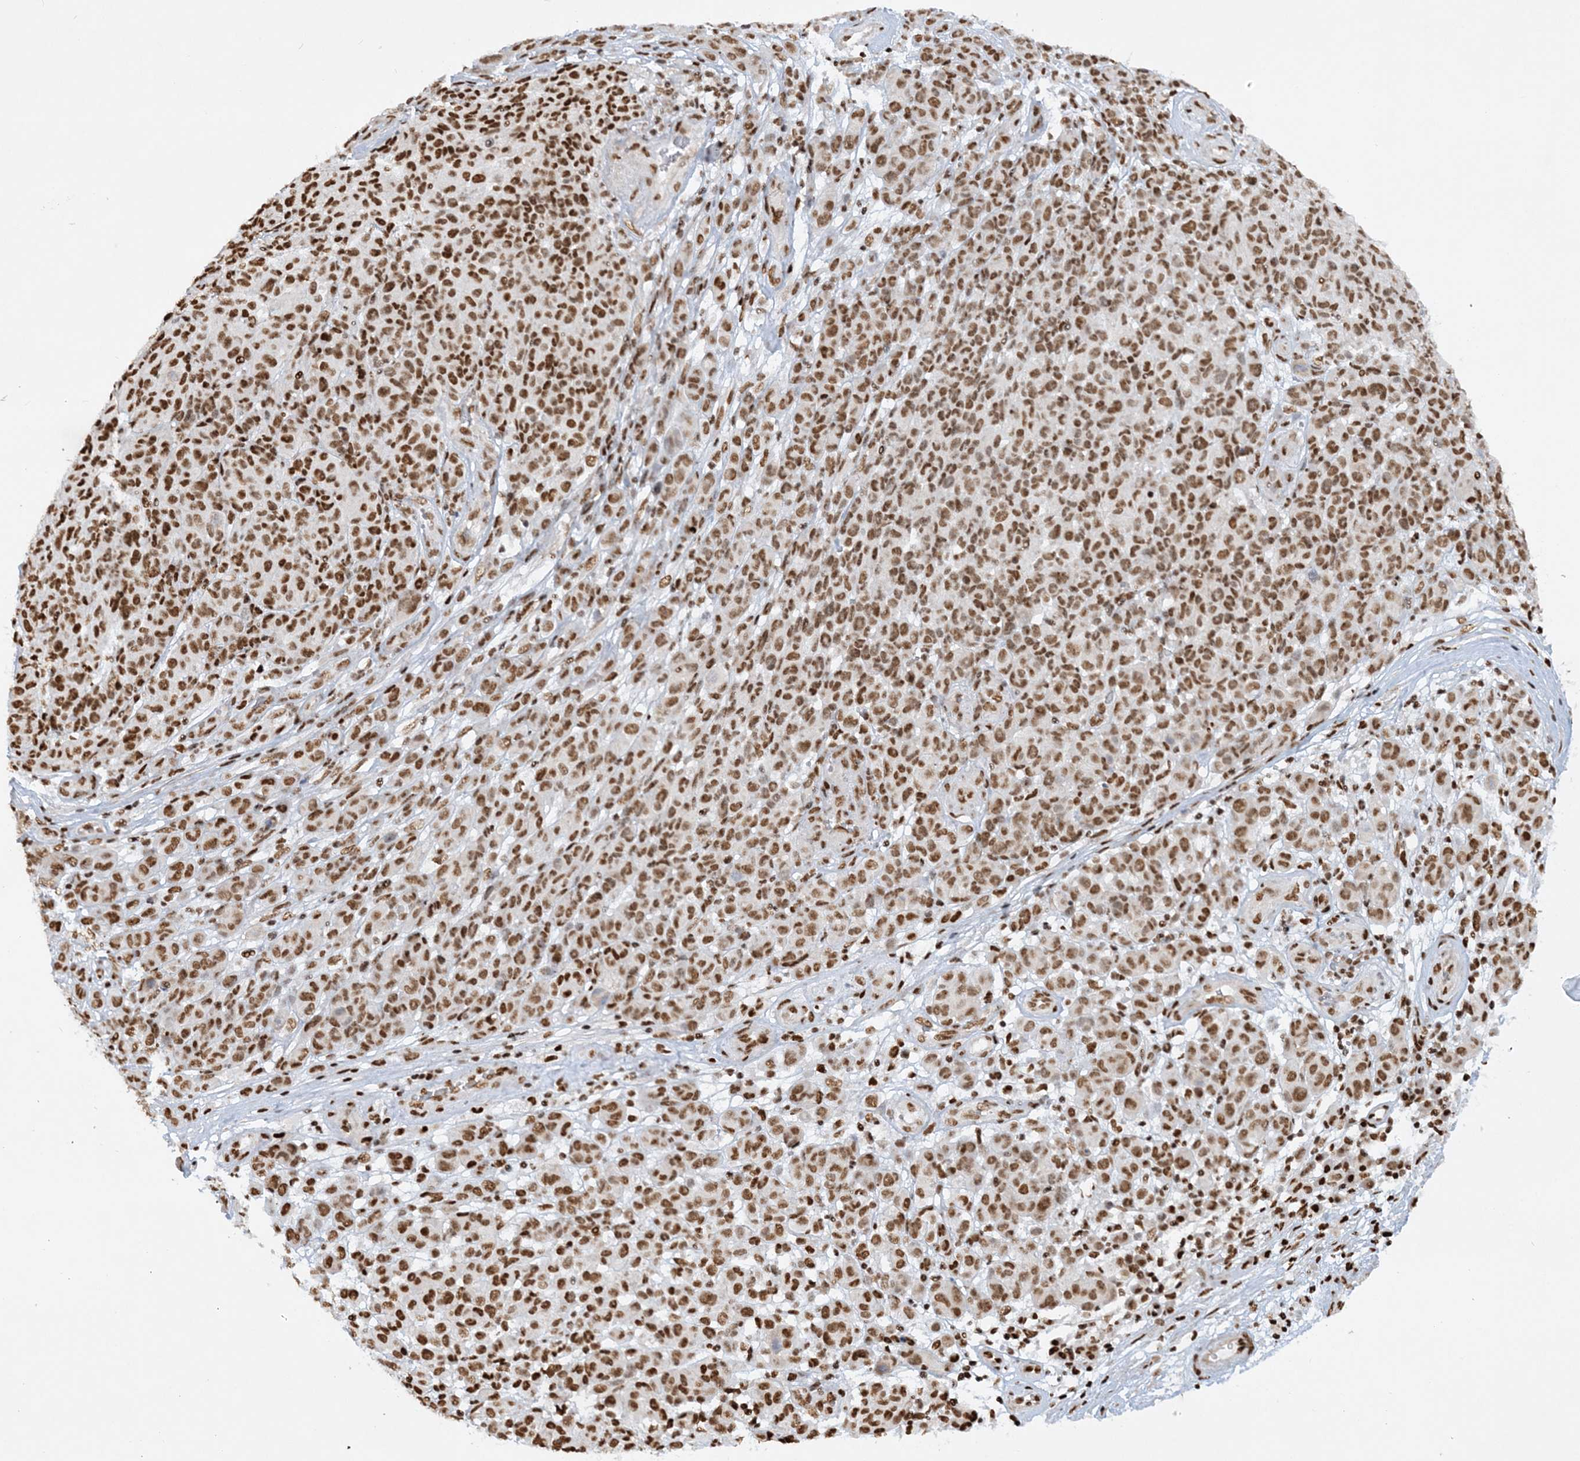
{"staining": {"intensity": "strong", "quantity": ">75%", "location": "nuclear"}, "tissue": "melanoma", "cell_type": "Tumor cells", "image_type": "cancer", "snomed": [{"axis": "morphology", "description": "Malignant melanoma, NOS"}, {"axis": "topography", "description": "Skin"}], "caption": "A micrograph of human melanoma stained for a protein exhibits strong nuclear brown staining in tumor cells.", "gene": "DELE1", "patient": {"sex": "male", "age": 49}}